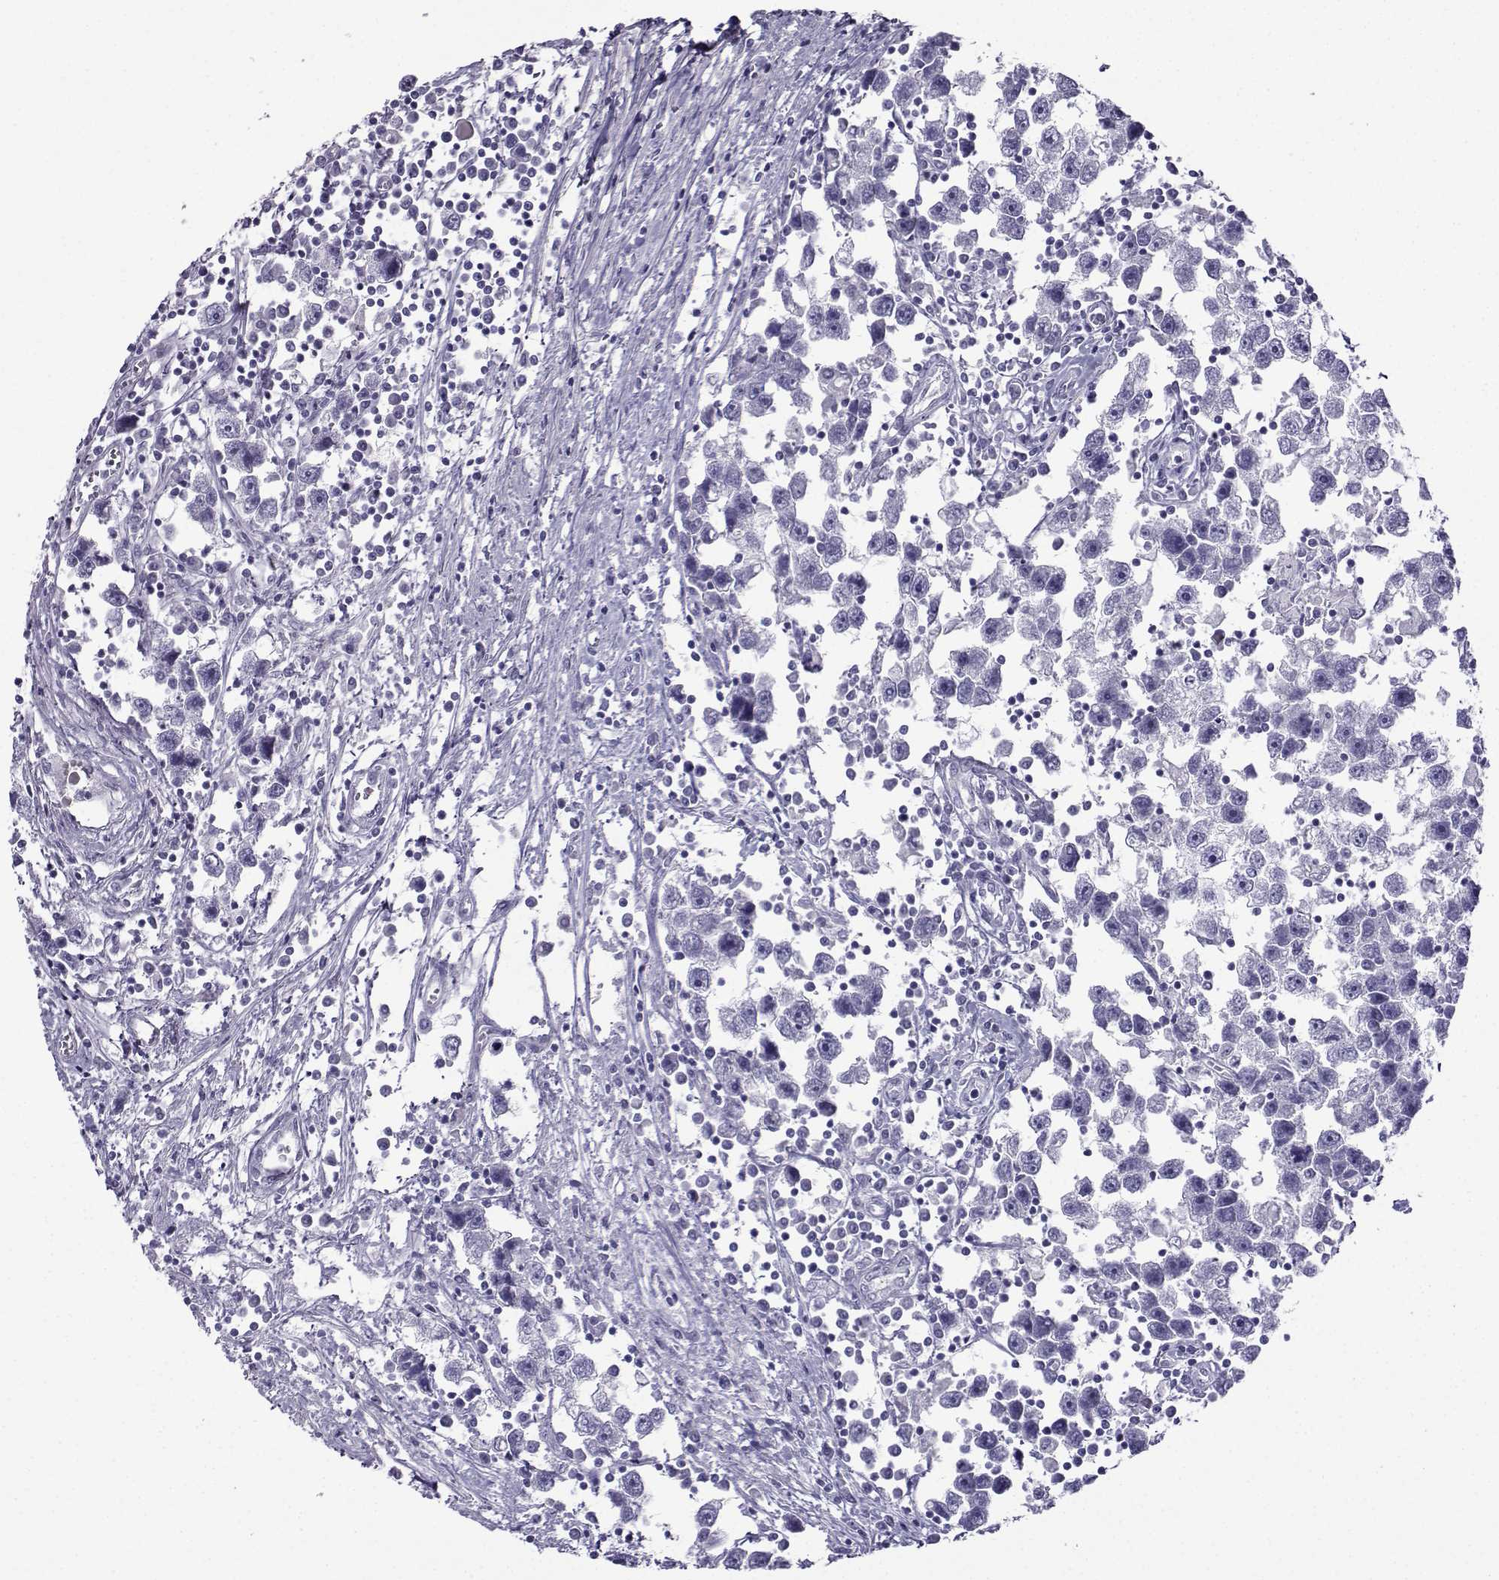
{"staining": {"intensity": "negative", "quantity": "none", "location": "none"}, "tissue": "testis cancer", "cell_type": "Tumor cells", "image_type": "cancer", "snomed": [{"axis": "morphology", "description": "Seminoma, NOS"}, {"axis": "topography", "description": "Testis"}], "caption": "This is an immunohistochemistry image of testis seminoma. There is no positivity in tumor cells.", "gene": "CRYBB1", "patient": {"sex": "male", "age": 30}}